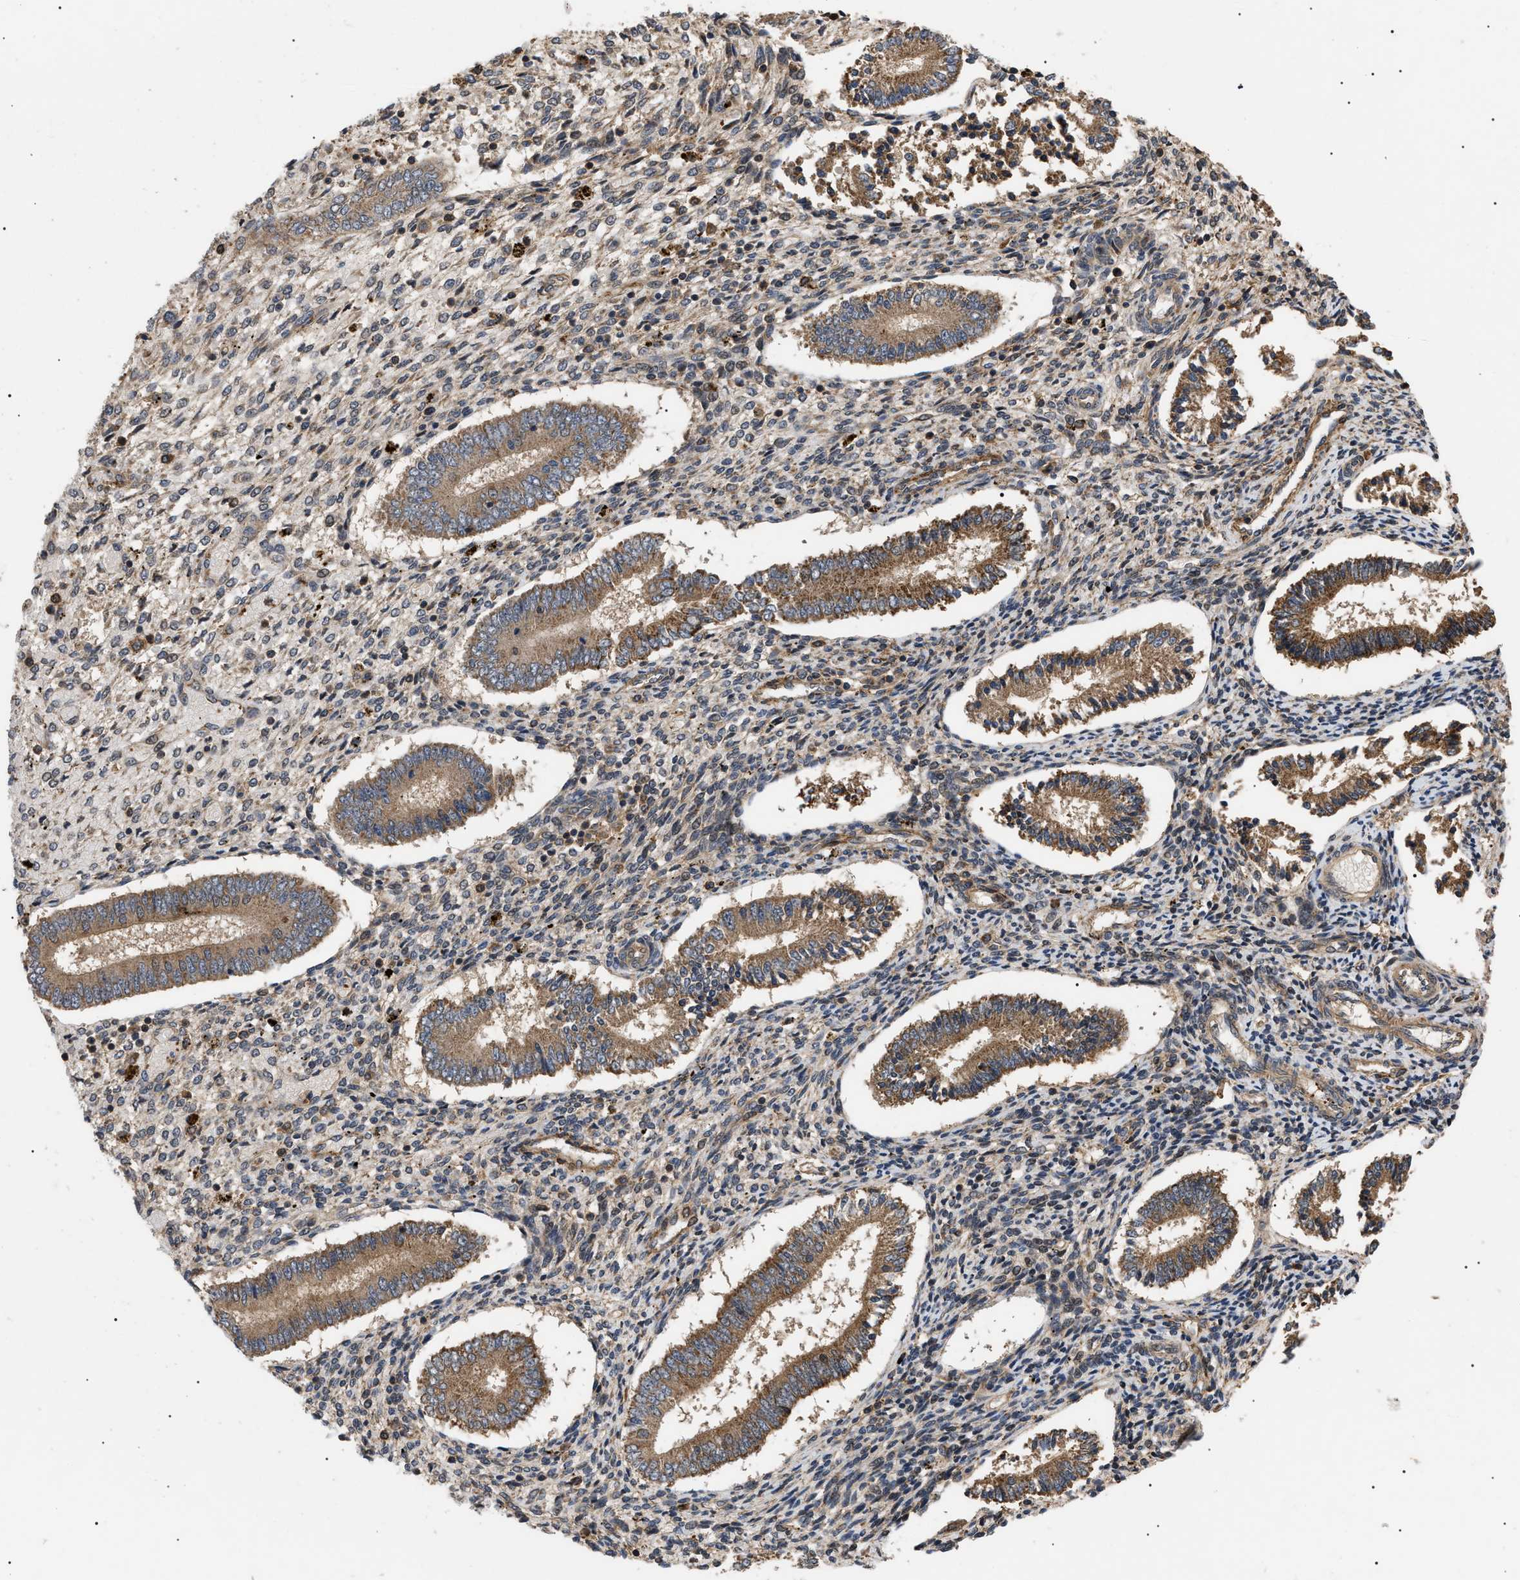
{"staining": {"intensity": "weak", "quantity": ">75%", "location": "cytoplasmic/membranous"}, "tissue": "endometrium", "cell_type": "Cells in endometrial stroma", "image_type": "normal", "snomed": [{"axis": "morphology", "description": "Normal tissue, NOS"}, {"axis": "topography", "description": "Endometrium"}], "caption": "This micrograph displays immunohistochemistry (IHC) staining of benign human endometrium, with low weak cytoplasmic/membranous expression in about >75% of cells in endometrial stroma.", "gene": "ASTL", "patient": {"sex": "female", "age": 42}}